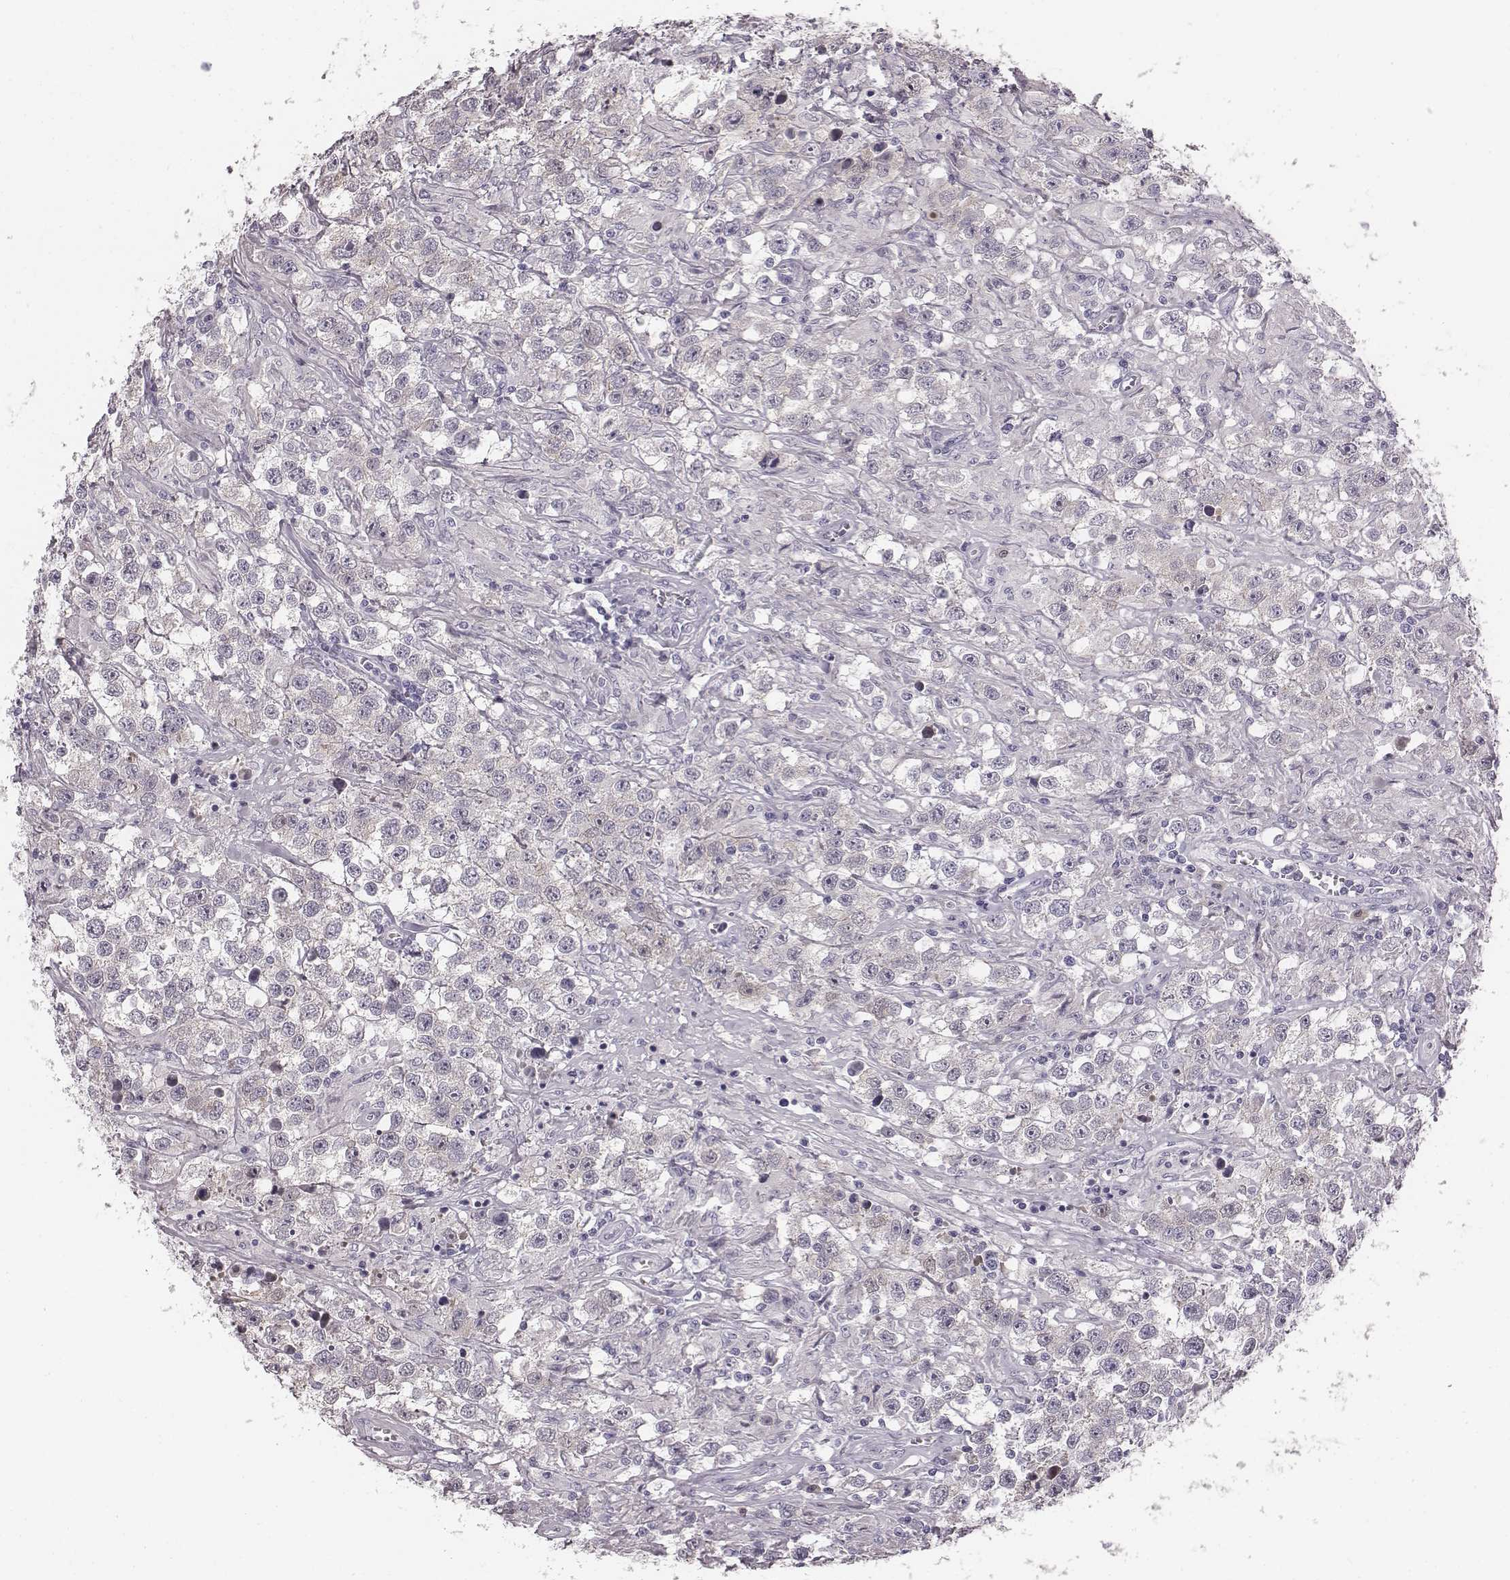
{"staining": {"intensity": "negative", "quantity": "none", "location": "none"}, "tissue": "testis cancer", "cell_type": "Tumor cells", "image_type": "cancer", "snomed": [{"axis": "morphology", "description": "Seminoma, NOS"}, {"axis": "topography", "description": "Testis"}], "caption": "Immunohistochemistry photomicrograph of human seminoma (testis) stained for a protein (brown), which displays no staining in tumor cells.", "gene": "CRISP1", "patient": {"sex": "male", "age": 43}}